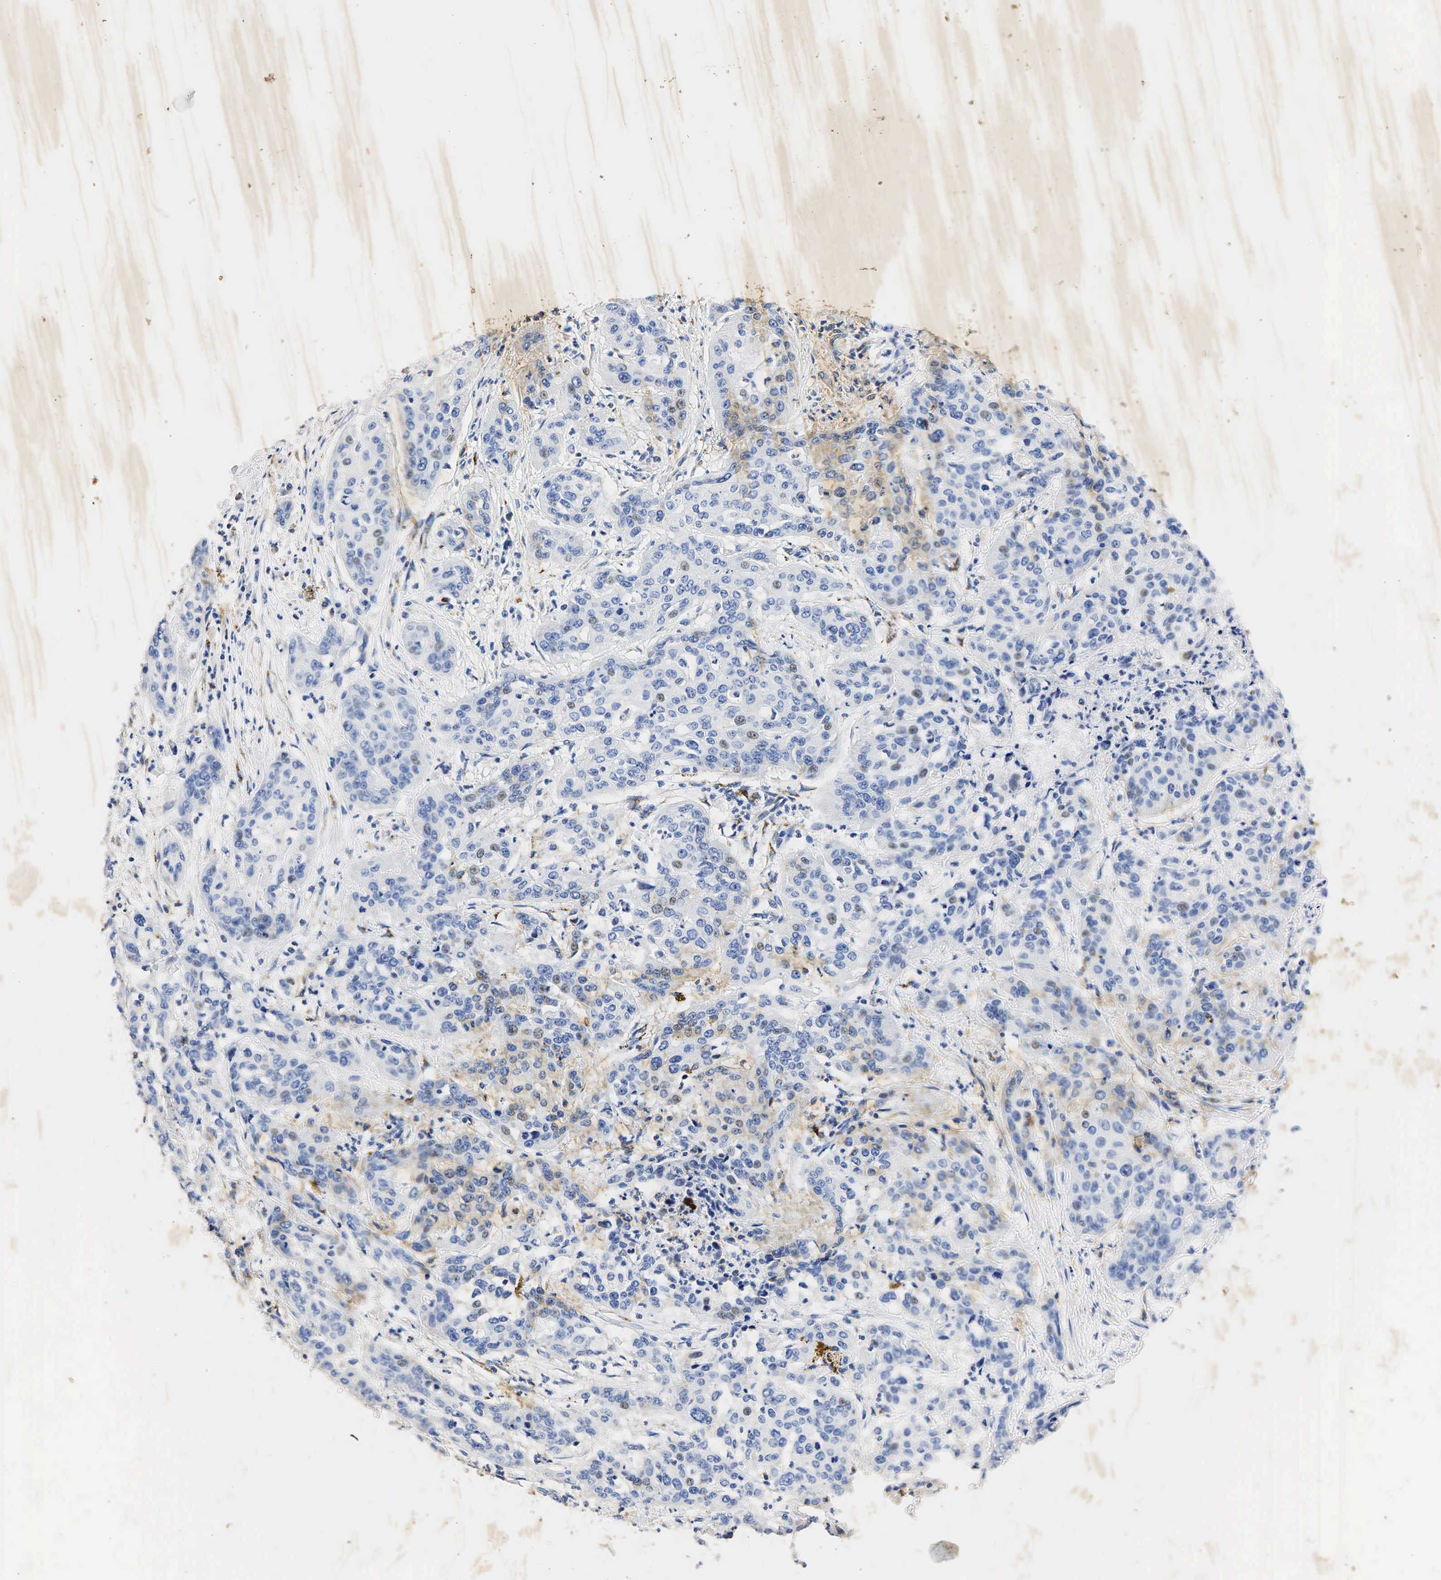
{"staining": {"intensity": "weak", "quantity": "<25%", "location": "cytoplasmic/membranous,nuclear"}, "tissue": "cervical cancer", "cell_type": "Tumor cells", "image_type": "cancer", "snomed": [{"axis": "morphology", "description": "Squamous cell carcinoma, NOS"}, {"axis": "topography", "description": "Cervix"}], "caption": "A photomicrograph of human cervical cancer (squamous cell carcinoma) is negative for staining in tumor cells.", "gene": "SYP", "patient": {"sex": "female", "age": 41}}